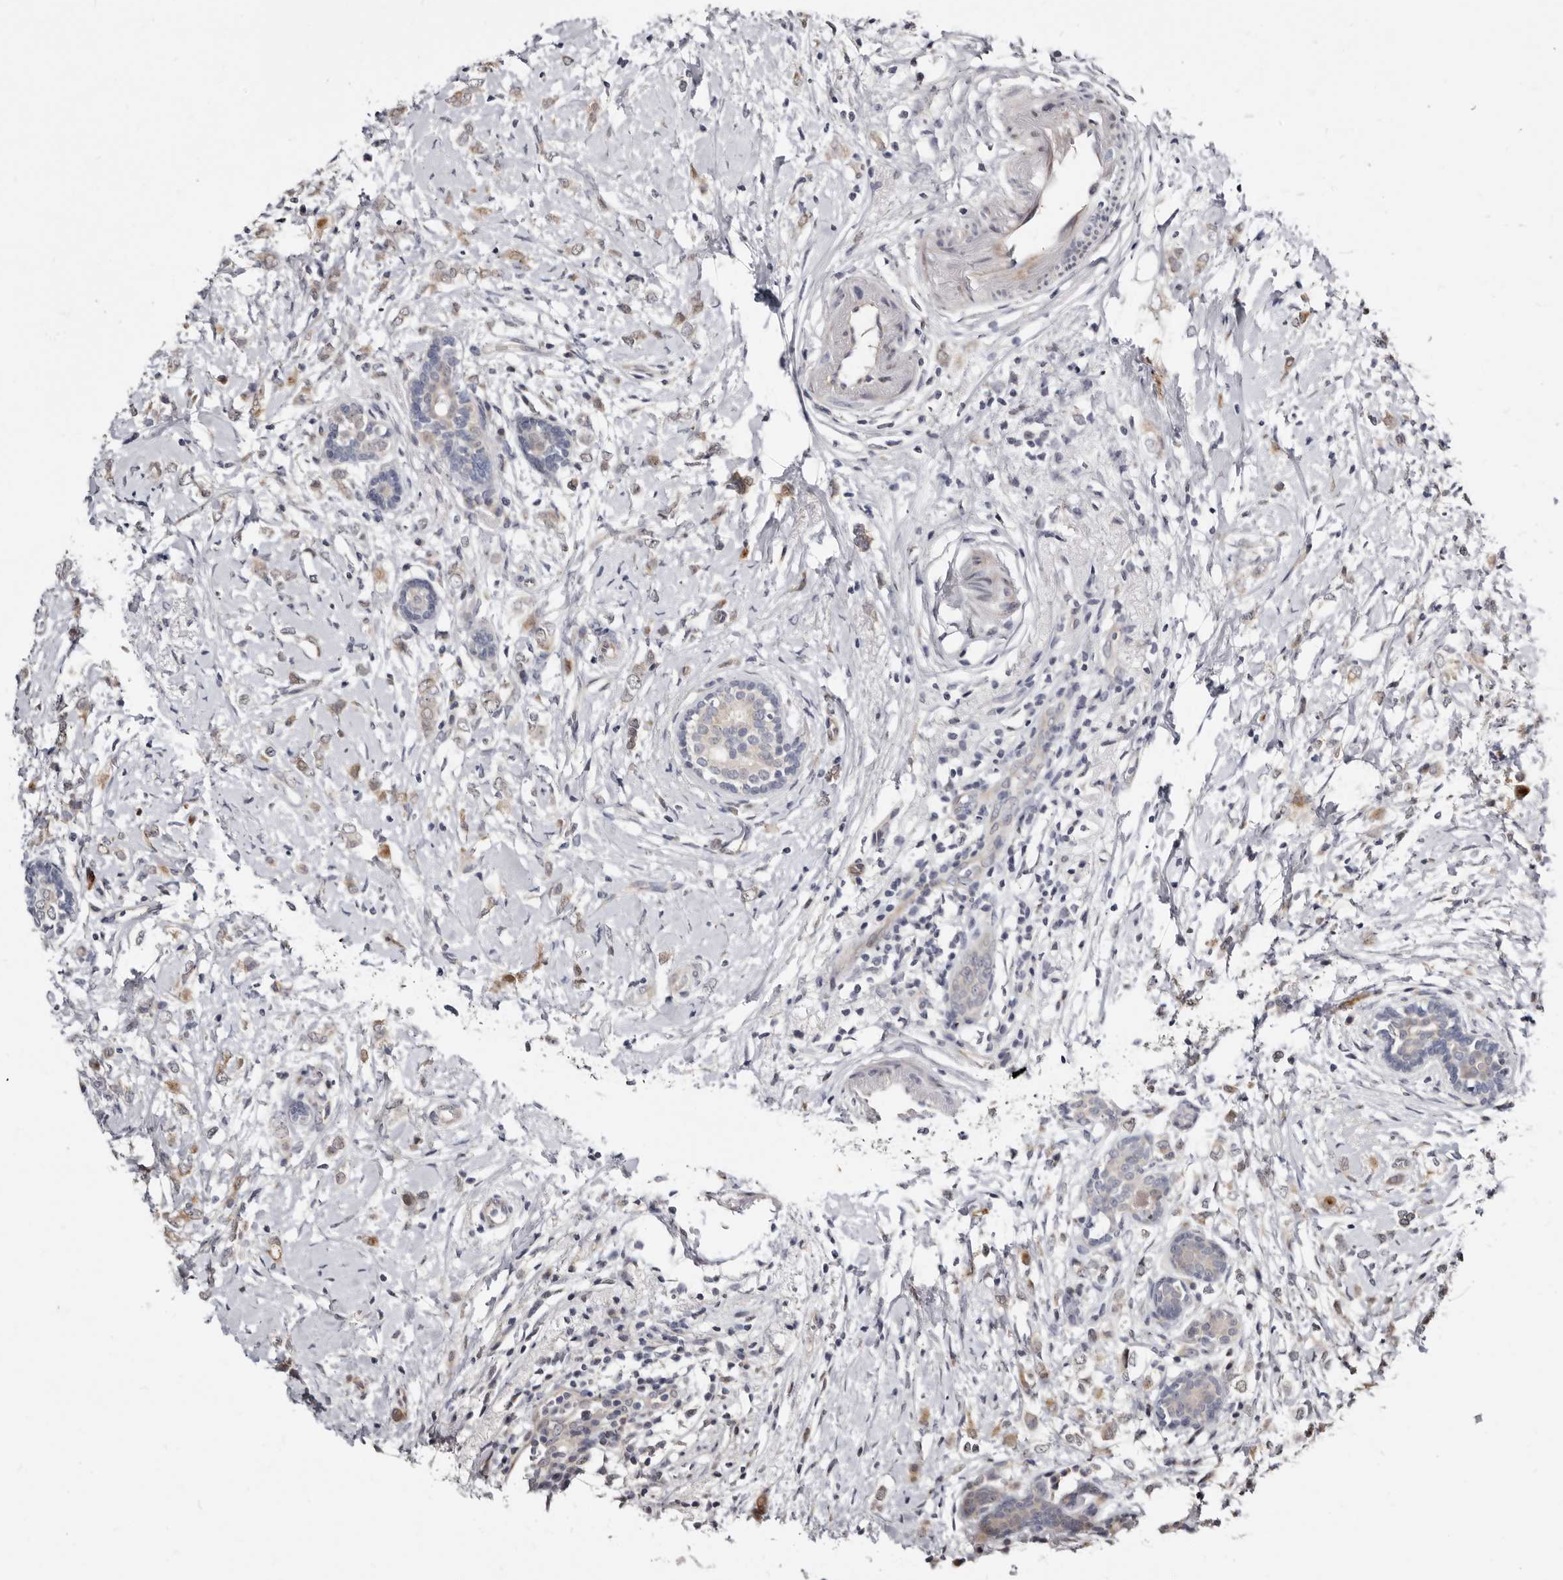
{"staining": {"intensity": "weak", "quantity": "25%-75%", "location": "cytoplasmic/membranous"}, "tissue": "breast cancer", "cell_type": "Tumor cells", "image_type": "cancer", "snomed": [{"axis": "morphology", "description": "Normal tissue, NOS"}, {"axis": "morphology", "description": "Lobular carcinoma"}, {"axis": "topography", "description": "Breast"}], "caption": "Brown immunohistochemical staining in breast cancer (lobular carcinoma) demonstrates weak cytoplasmic/membranous expression in approximately 25%-75% of tumor cells.", "gene": "KLHL4", "patient": {"sex": "female", "age": 47}}